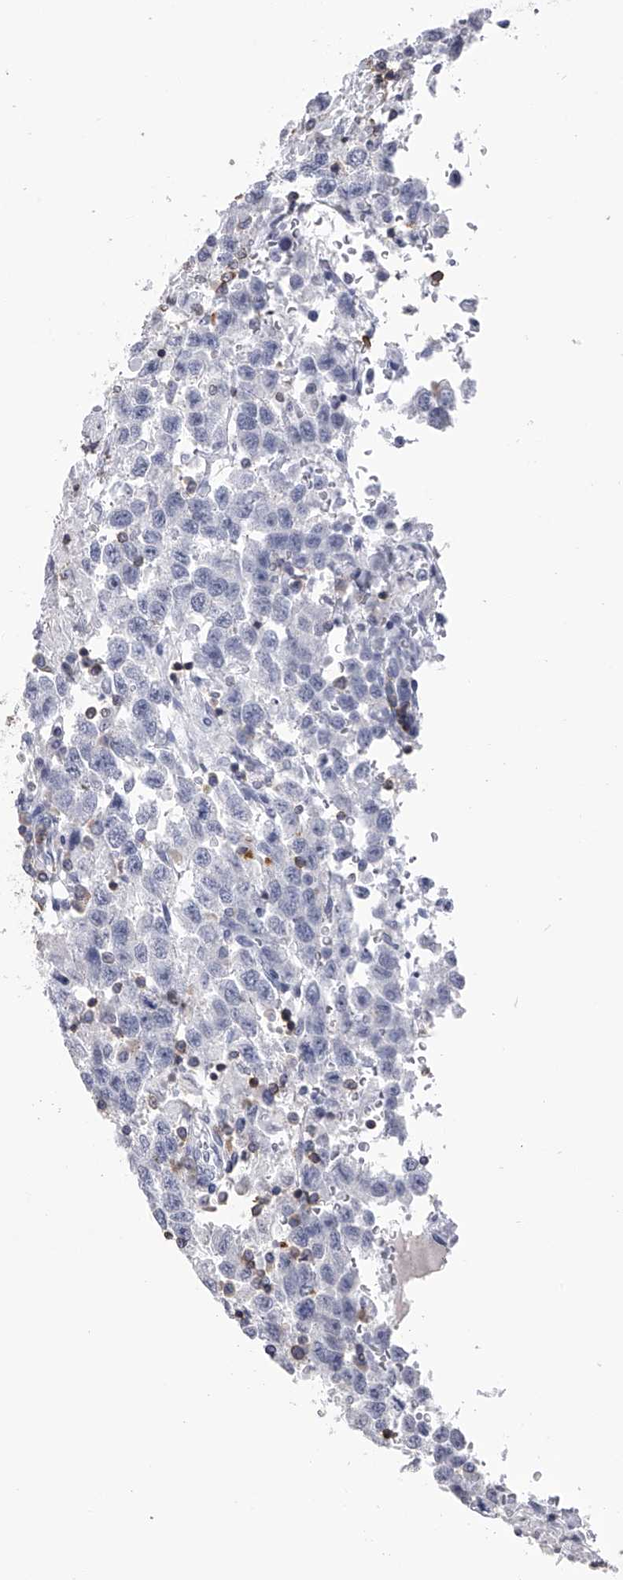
{"staining": {"intensity": "negative", "quantity": "none", "location": "none"}, "tissue": "testis cancer", "cell_type": "Tumor cells", "image_type": "cancer", "snomed": [{"axis": "morphology", "description": "Seminoma, NOS"}, {"axis": "topography", "description": "Testis"}], "caption": "A high-resolution micrograph shows IHC staining of seminoma (testis), which demonstrates no significant positivity in tumor cells.", "gene": "TASP1", "patient": {"sex": "male", "age": 41}}